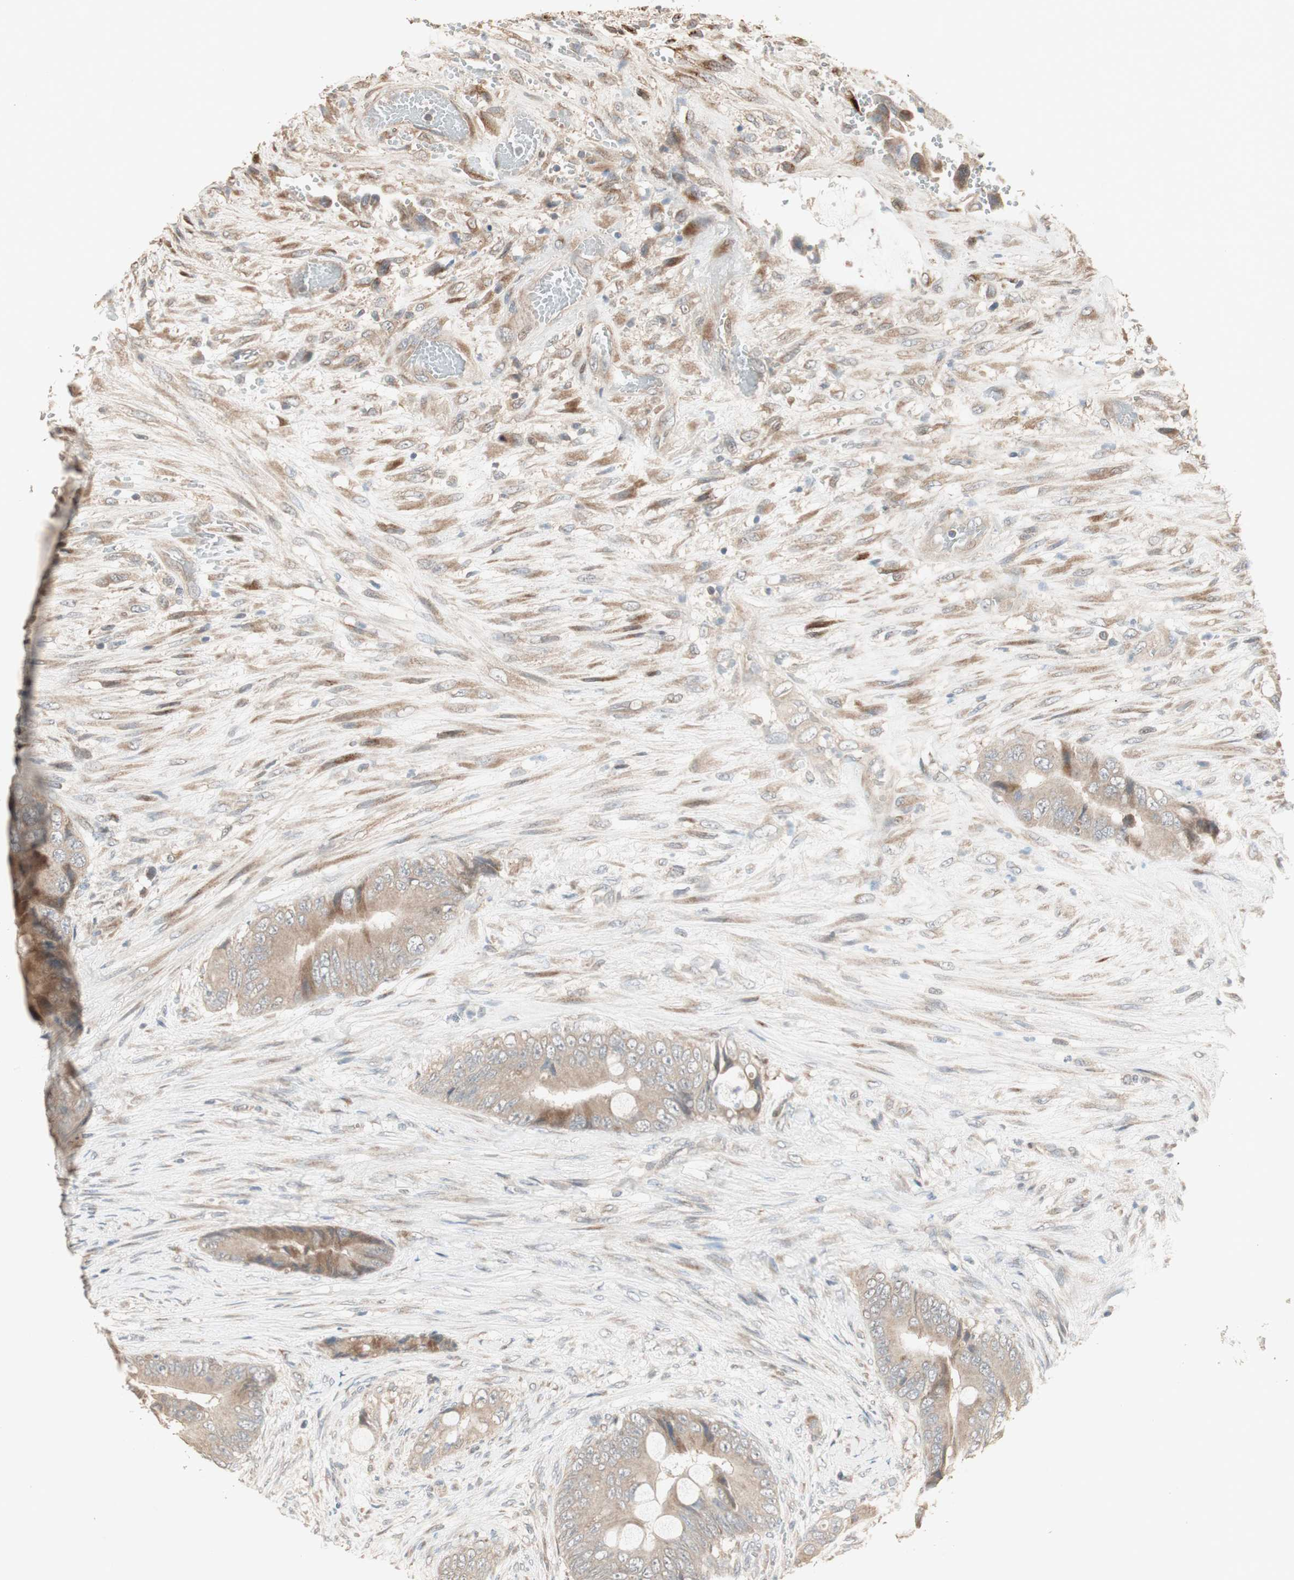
{"staining": {"intensity": "moderate", "quantity": ">75%", "location": "cytoplasmic/membranous"}, "tissue": "colorectal cancer", "cell_type": "Tumor cells", "image_type": "cancer", "snomed": [{"axis": "morphology", "description": "Adenocarcinoma, NOS"}, {"axis": "topography", "description": "Rectum"}], "caption": "Moderate cytoplasmic/membranous staining is seen in approximately >75% of tumor cells in adenocarcinoma (colorectal). Immunohistochemistry stains the protein of interest in brown and the nuclei are stained blue.", "gene": "RARRES1", "patient": {"sex": "female", "age": 77}}